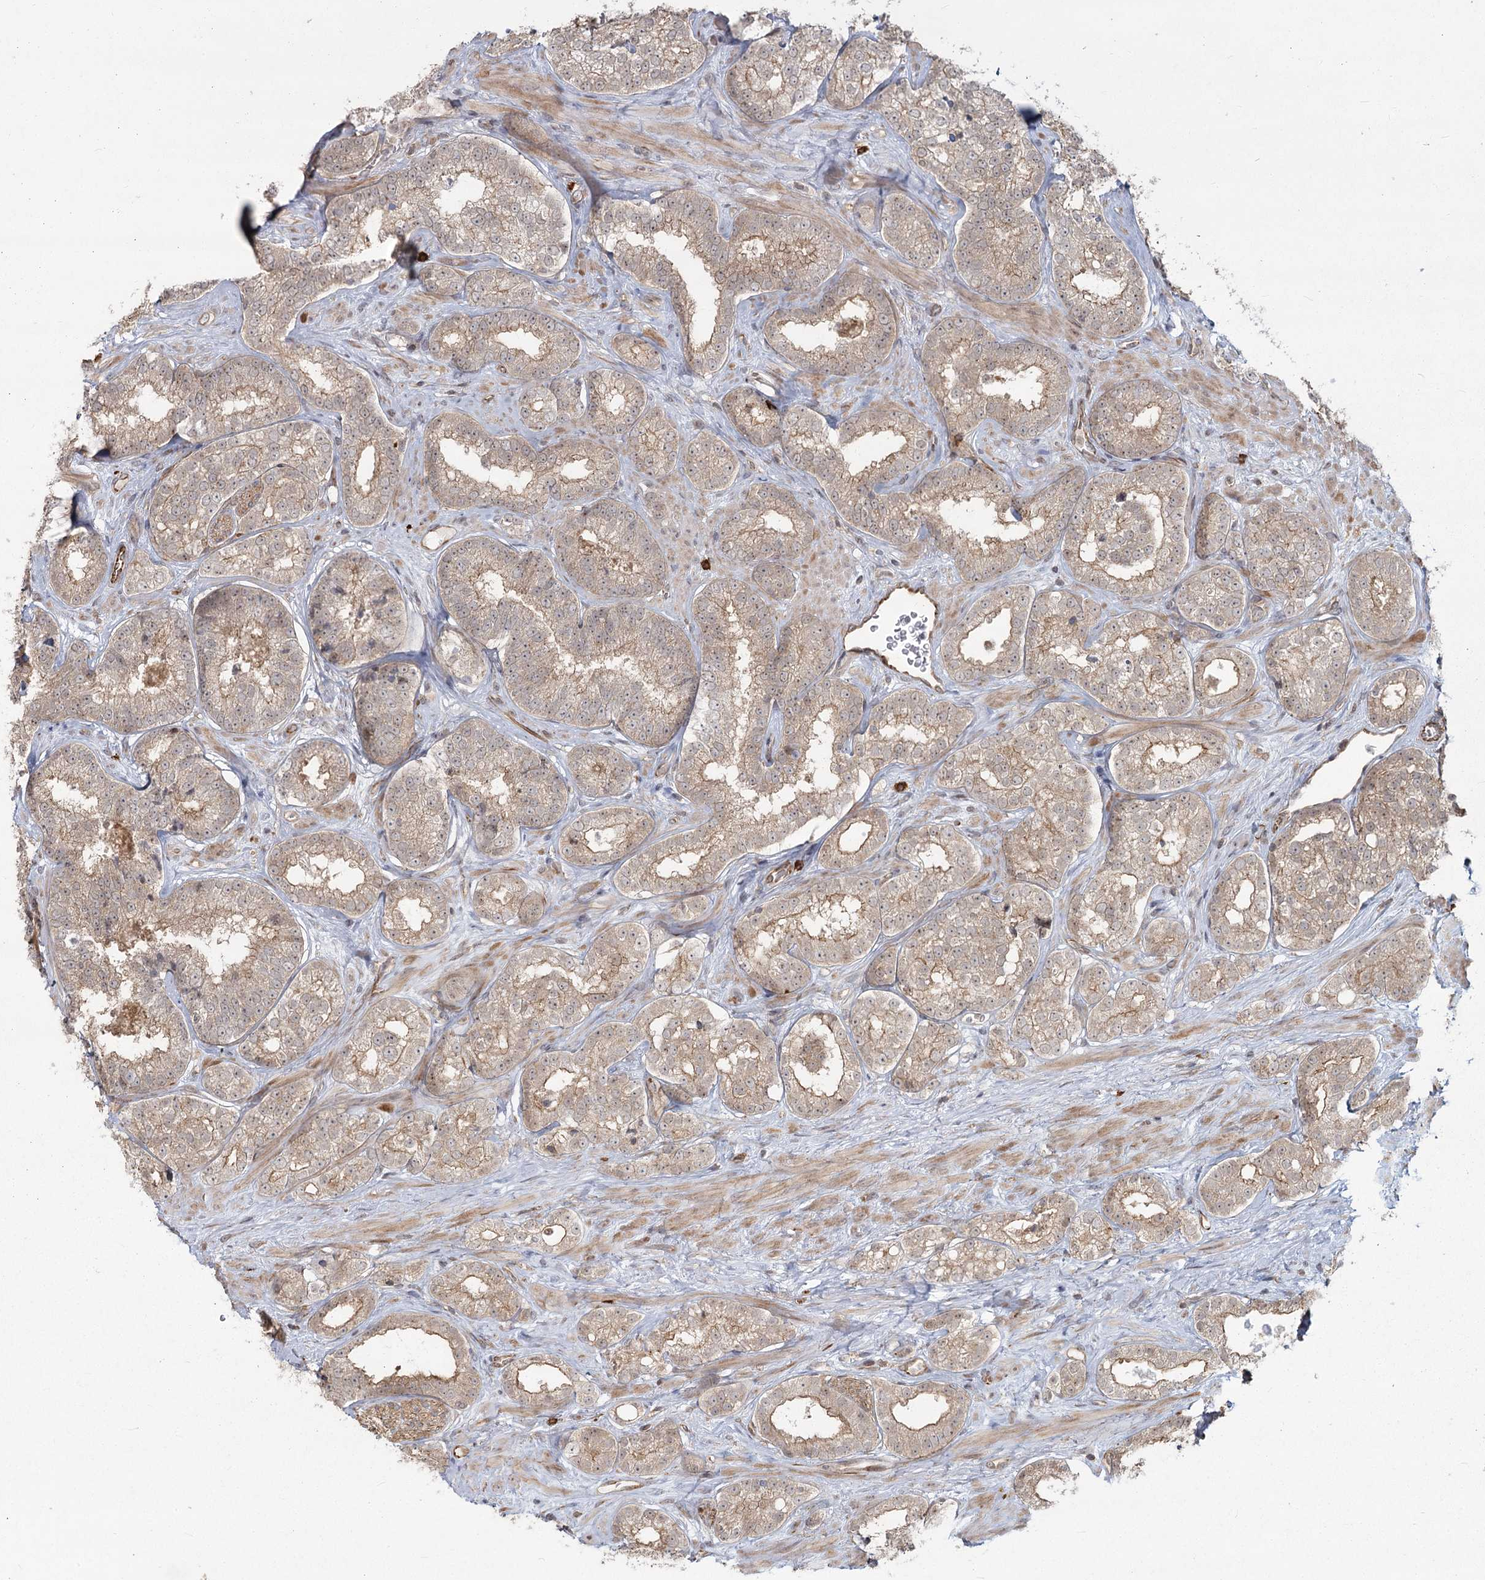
{"staining": {"intensity": "weak", "quantity": ">75%", "location": "cytoplasmic/membranous"}, "tissue": "prostate cancer", "cell_type": "Tumor cells", "image_type": "cancer", "snomed": [{"axis": "morphology", "description": "Normal tissue, NOS"}, {"axis": "morphology", "description": "Adenocarcinoma, High grade"}, {"axis": "topography", "description": "Prostate"}], "caption": "The photomicrograph reveals immunohistochemical staining of prostate cancer. There is weak cytoplasmic/membranous staining is appreciated in about >75% of tumor cells. Ihc stains the protein in brown and the nuclei are stained blue.", "gene": "AP2M1", "patient": {"sex": "male", "age": 83}}